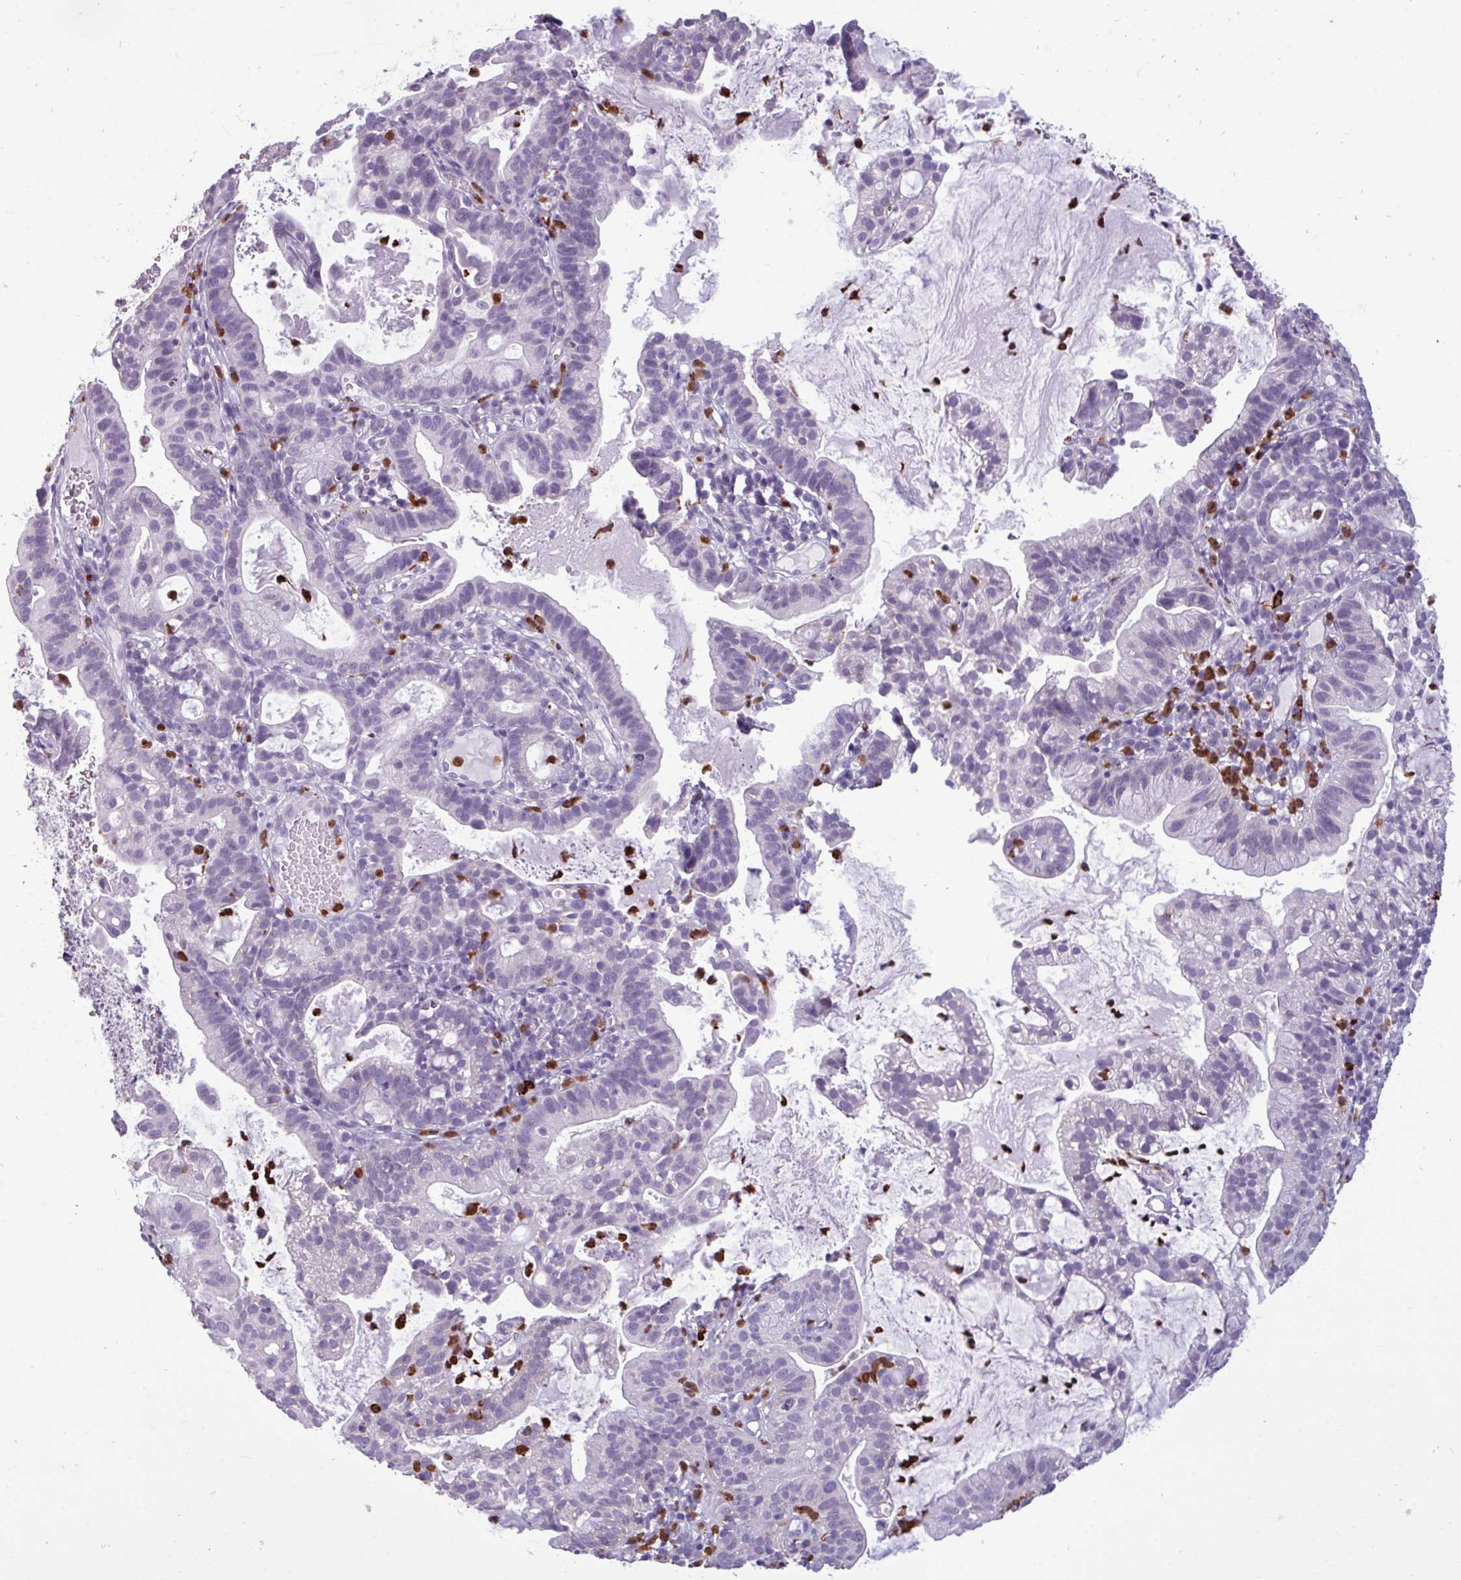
{"staining": {"intensity": "negative", "quantity": "none", "location": "none"}, "tissue": "cervical cancer", "cell_type": "Tumor cells", "image_type": "cancer", "snomed": [{"axis": "morphology", "description": "Adenocarcinoma, NOS"}, {"axis": "topography", "description": "Cervix"}], "caption": "The photomicrograph exhibits no staining of tumor cells in cervical adenocarcinoma. (DAB (3,3'-diaminobenzidine) immunohistochemistry, high magnification).", "gene": "TRIM39", "patient": {"sex": "female", "age": 41}}